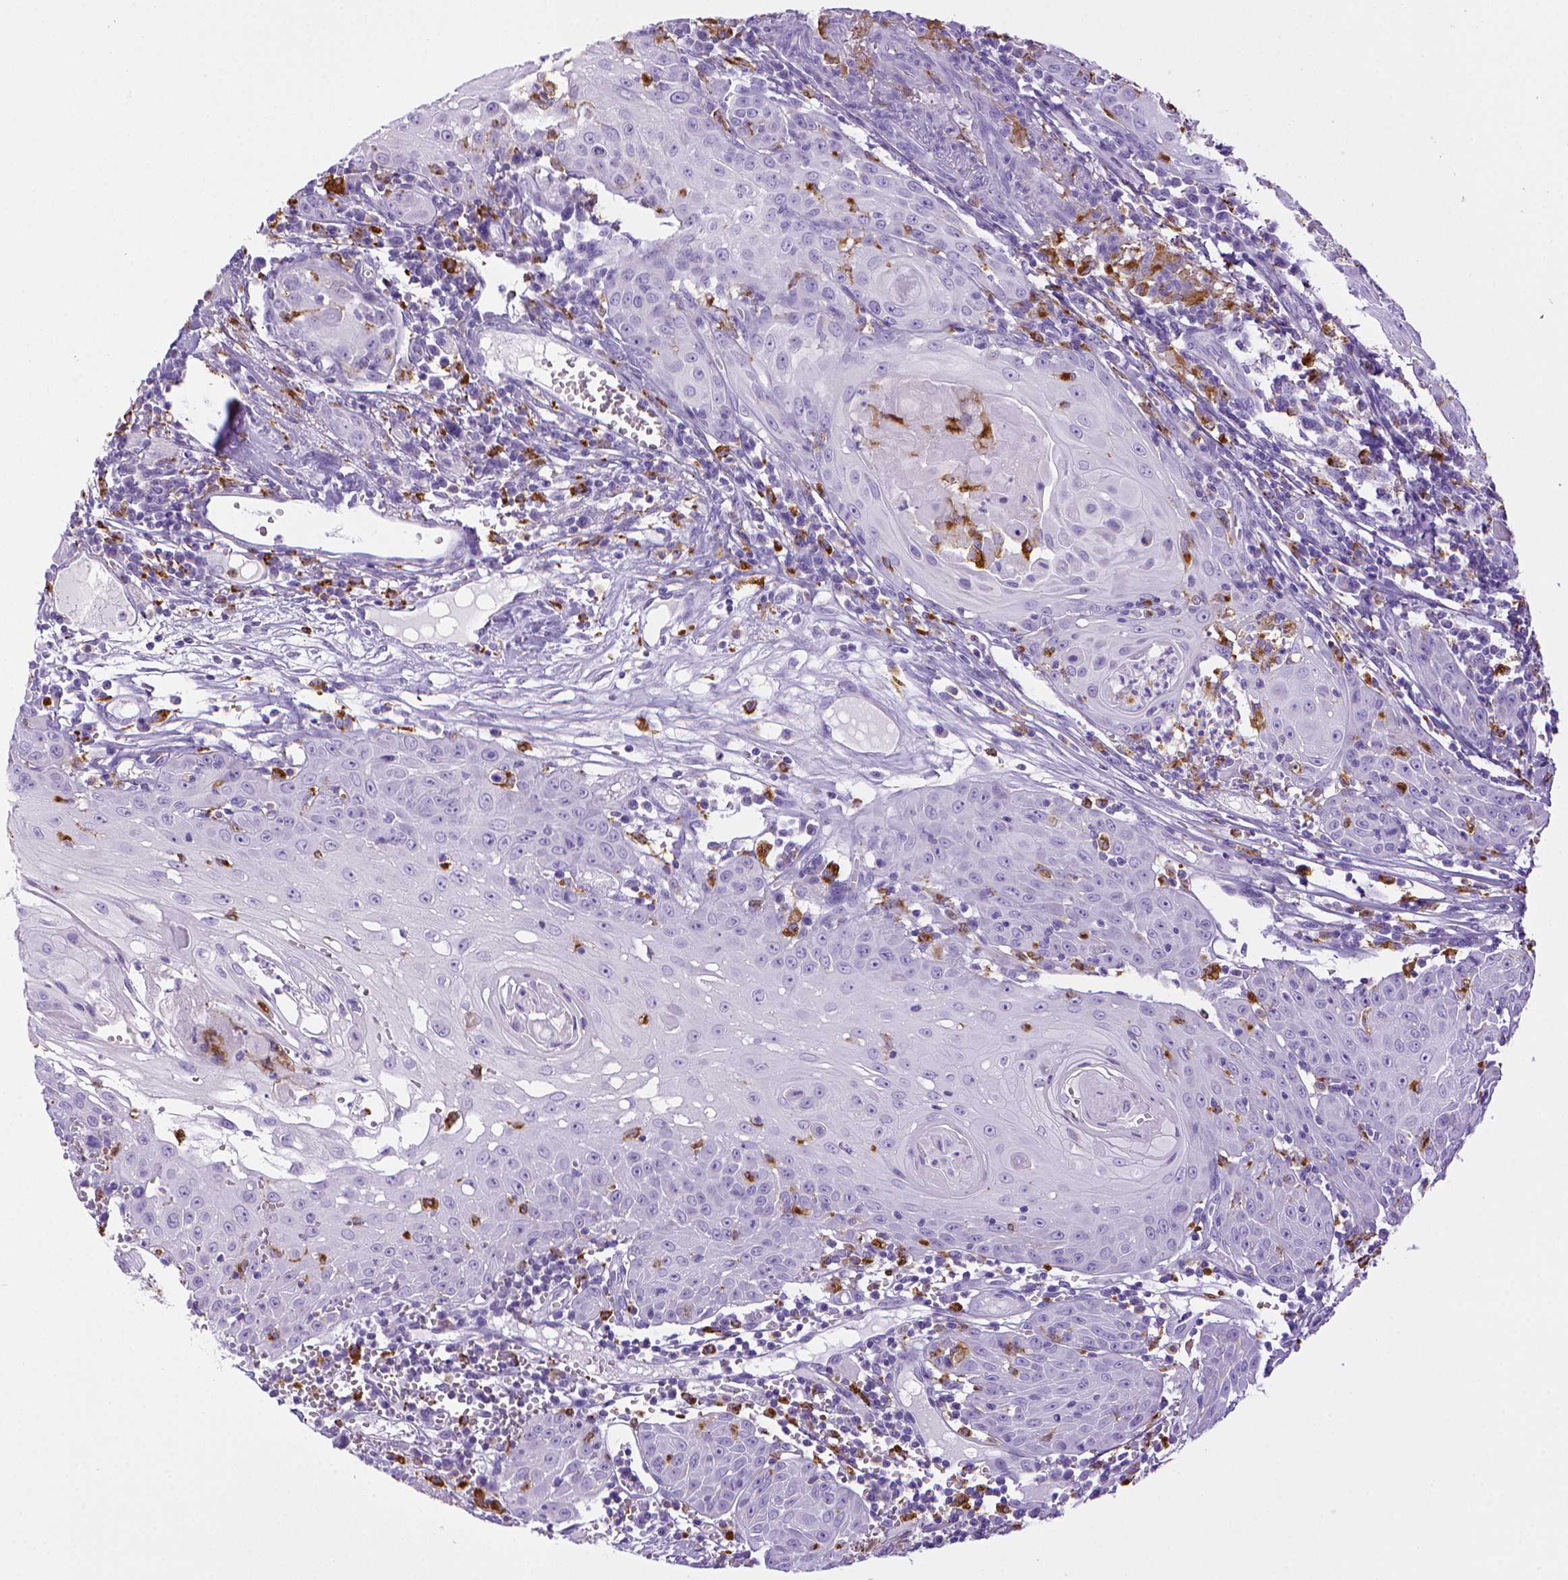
{"staining": {"intensity": "negative", "quantity": "none", "location": "none"}, "tissue": "head and neck cancer", "cell_type": "Tumor cells", "image_type": "cancer", "snomed": [{"axis": "morphology", "description": "Squamous cell carcinoma, NOS"}, {"axis": "topography", "description": "Head-Neck"}], "caption": "IHC micrograph of neoplastic tissue: human head and neck squamous cell carcinoma stained with DAB exhibits no significant protein staining in tumor cells.", "gene": "CD68", "patient": {"sex": "female", "age": 80}}